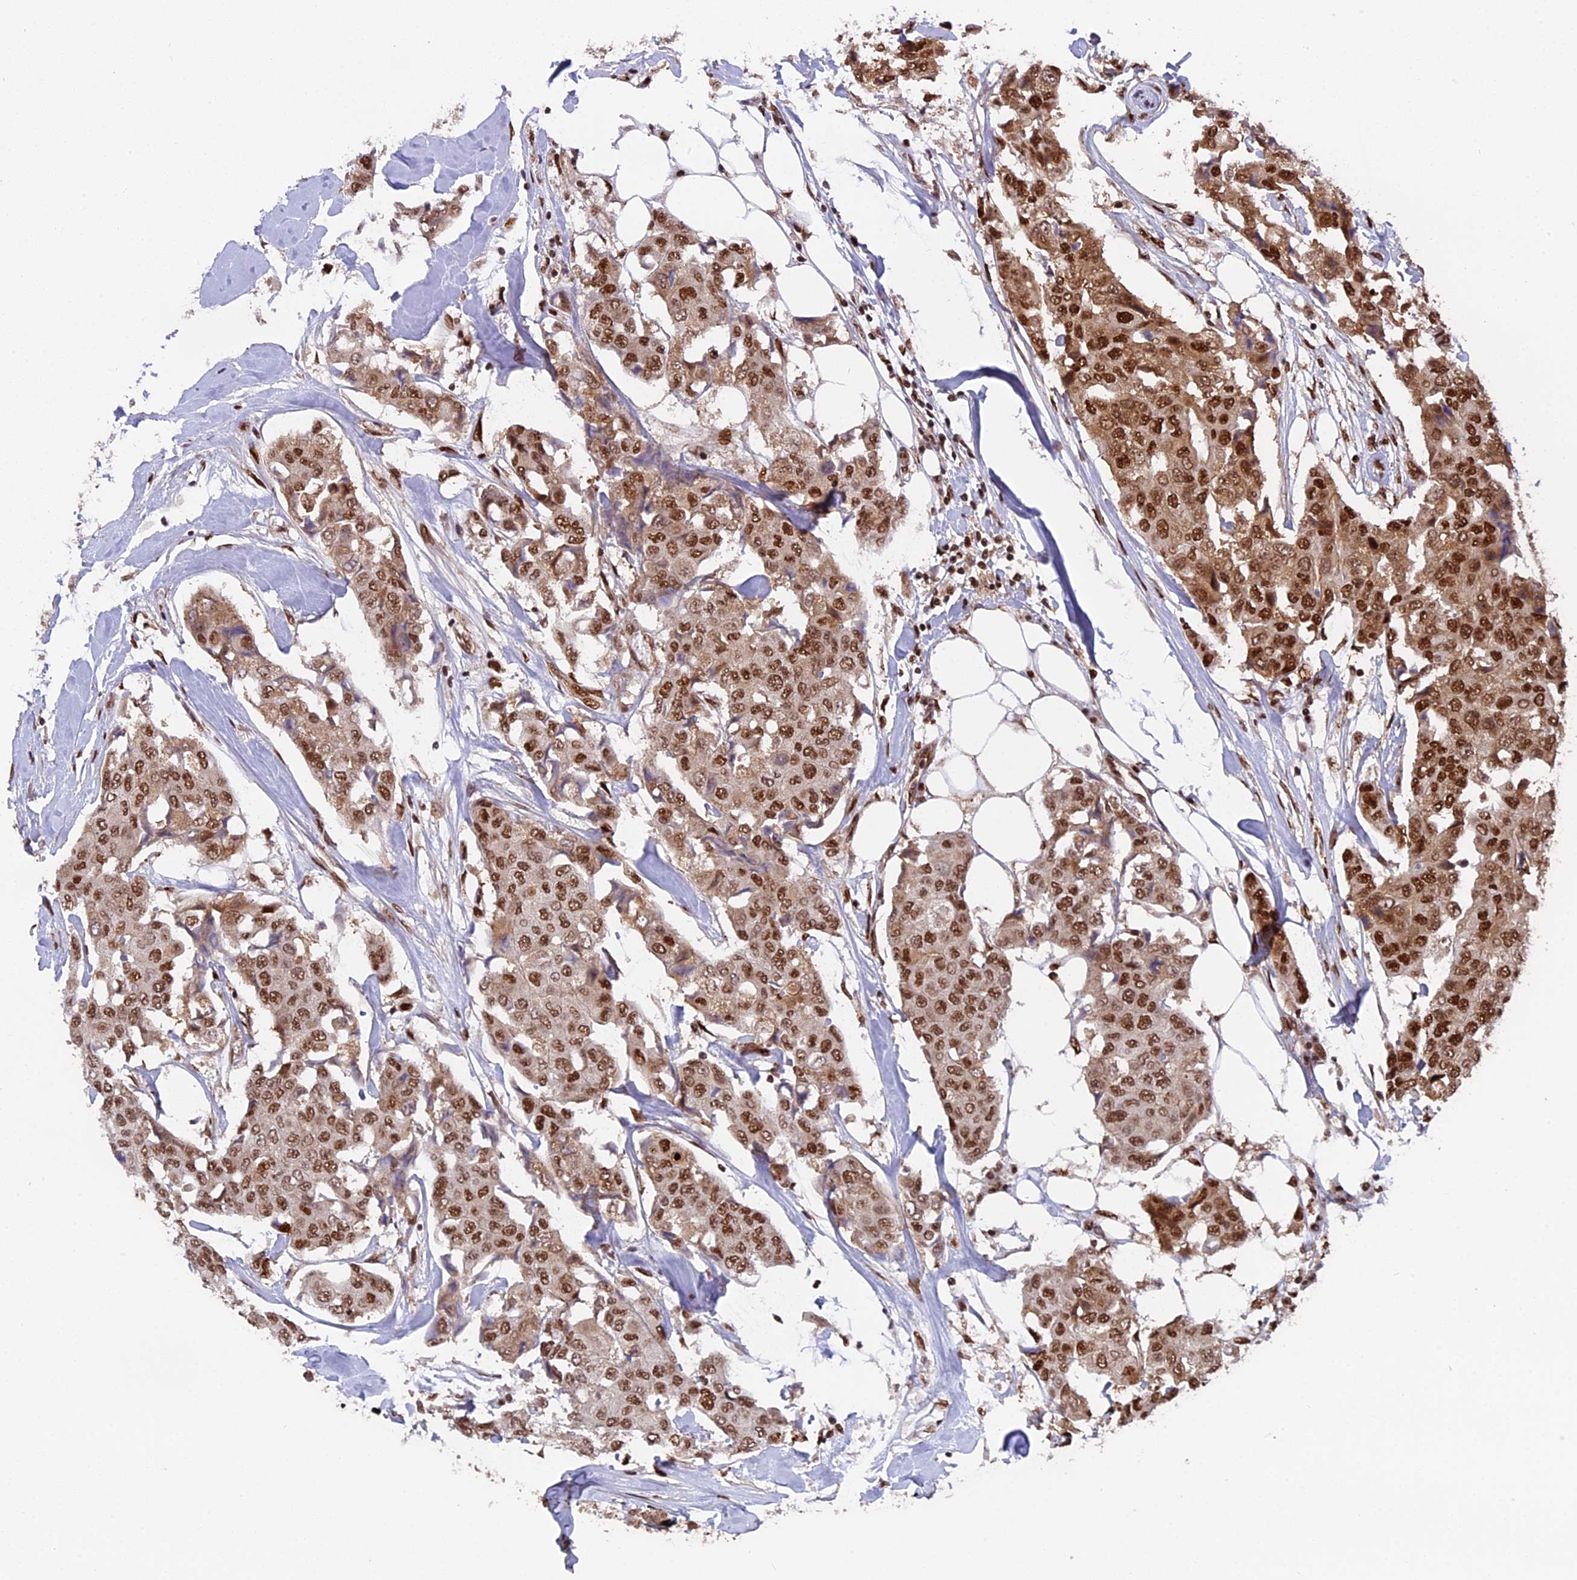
{"staining": {"intensity": "strong", "quantity": ">75%", "location": "nuclear"}, "tissue": "breast cancer", "cell_type": "Tumor cells", "image_type": "cancer", "snomed": [{"axis": "morphology", "description": "Duct carcinoma"}, {"axis": "topography", "description": "Breast"}], "caption": "Infiltrating ductal carcinoma (breast) was stained to show a protein in brown. There is high levels of strong nuclear expression in about >75% of tumor cells. Ihc stains the protein of interest in brown and the nuclei are stained blue.", "gene": "RAMAC", "patient": {"sex": "female", "age": 80}}